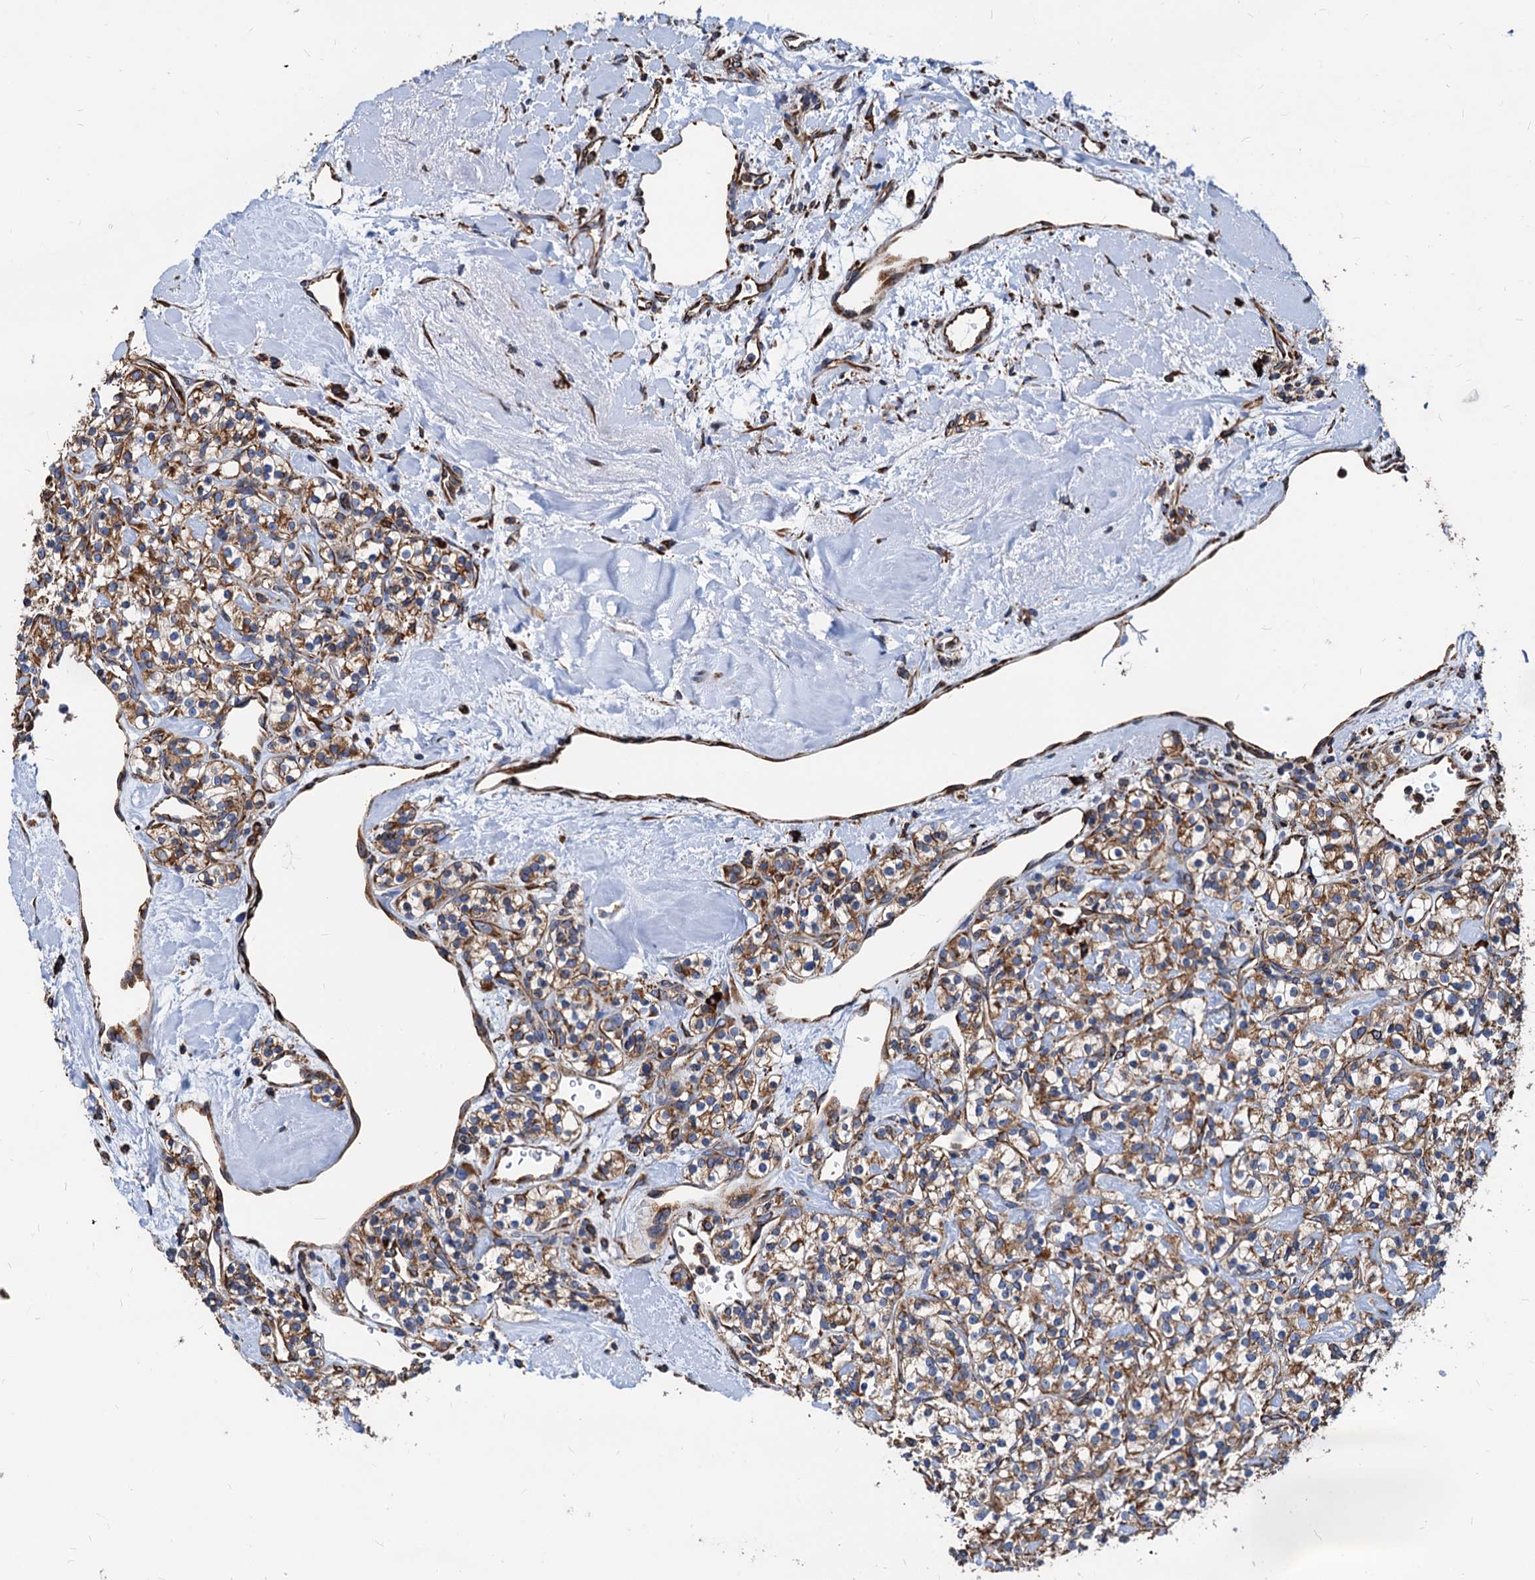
{"staining": {"intensity": "moderate", "quantity": ">75%", "location": "cytoplasmic/membranous"}, "tissue": "renal cancer", "cell_type": "Tumor cells", "image_type": "cancer", "snomed": [{"axis": "morphology", "description": "Adenocarcinoma, NOS"}, {"axis": "topography", "description": "Kidney"}], "caption": "This is a histology image of immunohistochemistry (IHC) staining of renal adenocarcinoma, which shows moderate staining in the cytoplasmic/membranous of tumor cells.", "gene": "HSPA5", "patient": {"sex": "male", "age": 77}}